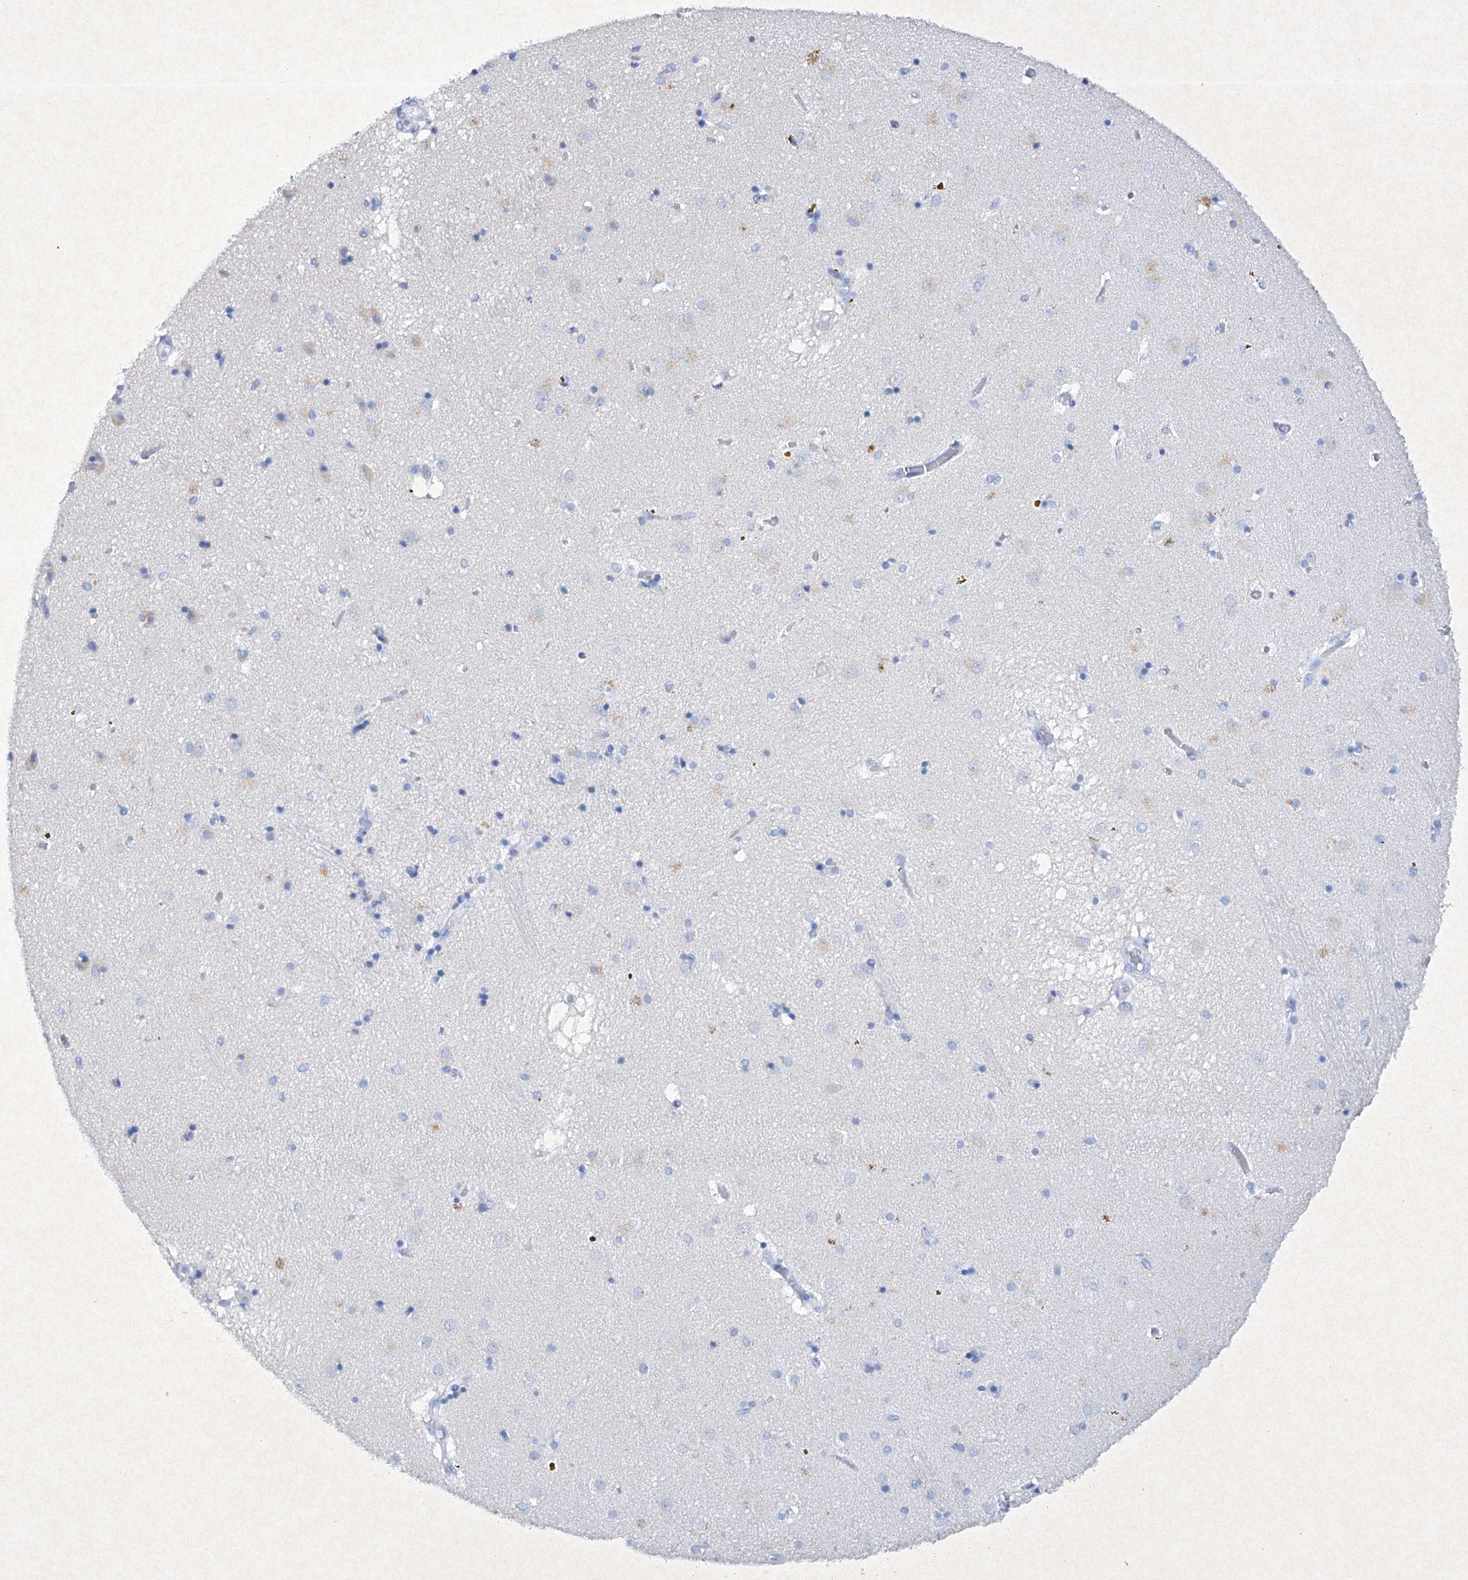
{"staining": {"intensity": "negative", "quantity": "none", "location": "none"}, "tissue": "caudate", "cell_type": "Glial cells", "image_type": "normal", "snomed": [{"axis": "morphology", "description": "Normal tissue, NOS"}, {"axis": "topography", "description": "Lateral ventricle wall"}], "caption": "IHC photomicrograph of benign human caudate stained for a protein (brown), which displays no staining in glial cells.", "gene": "BARX2", "patient": {"sex": "male", "age": 70}}